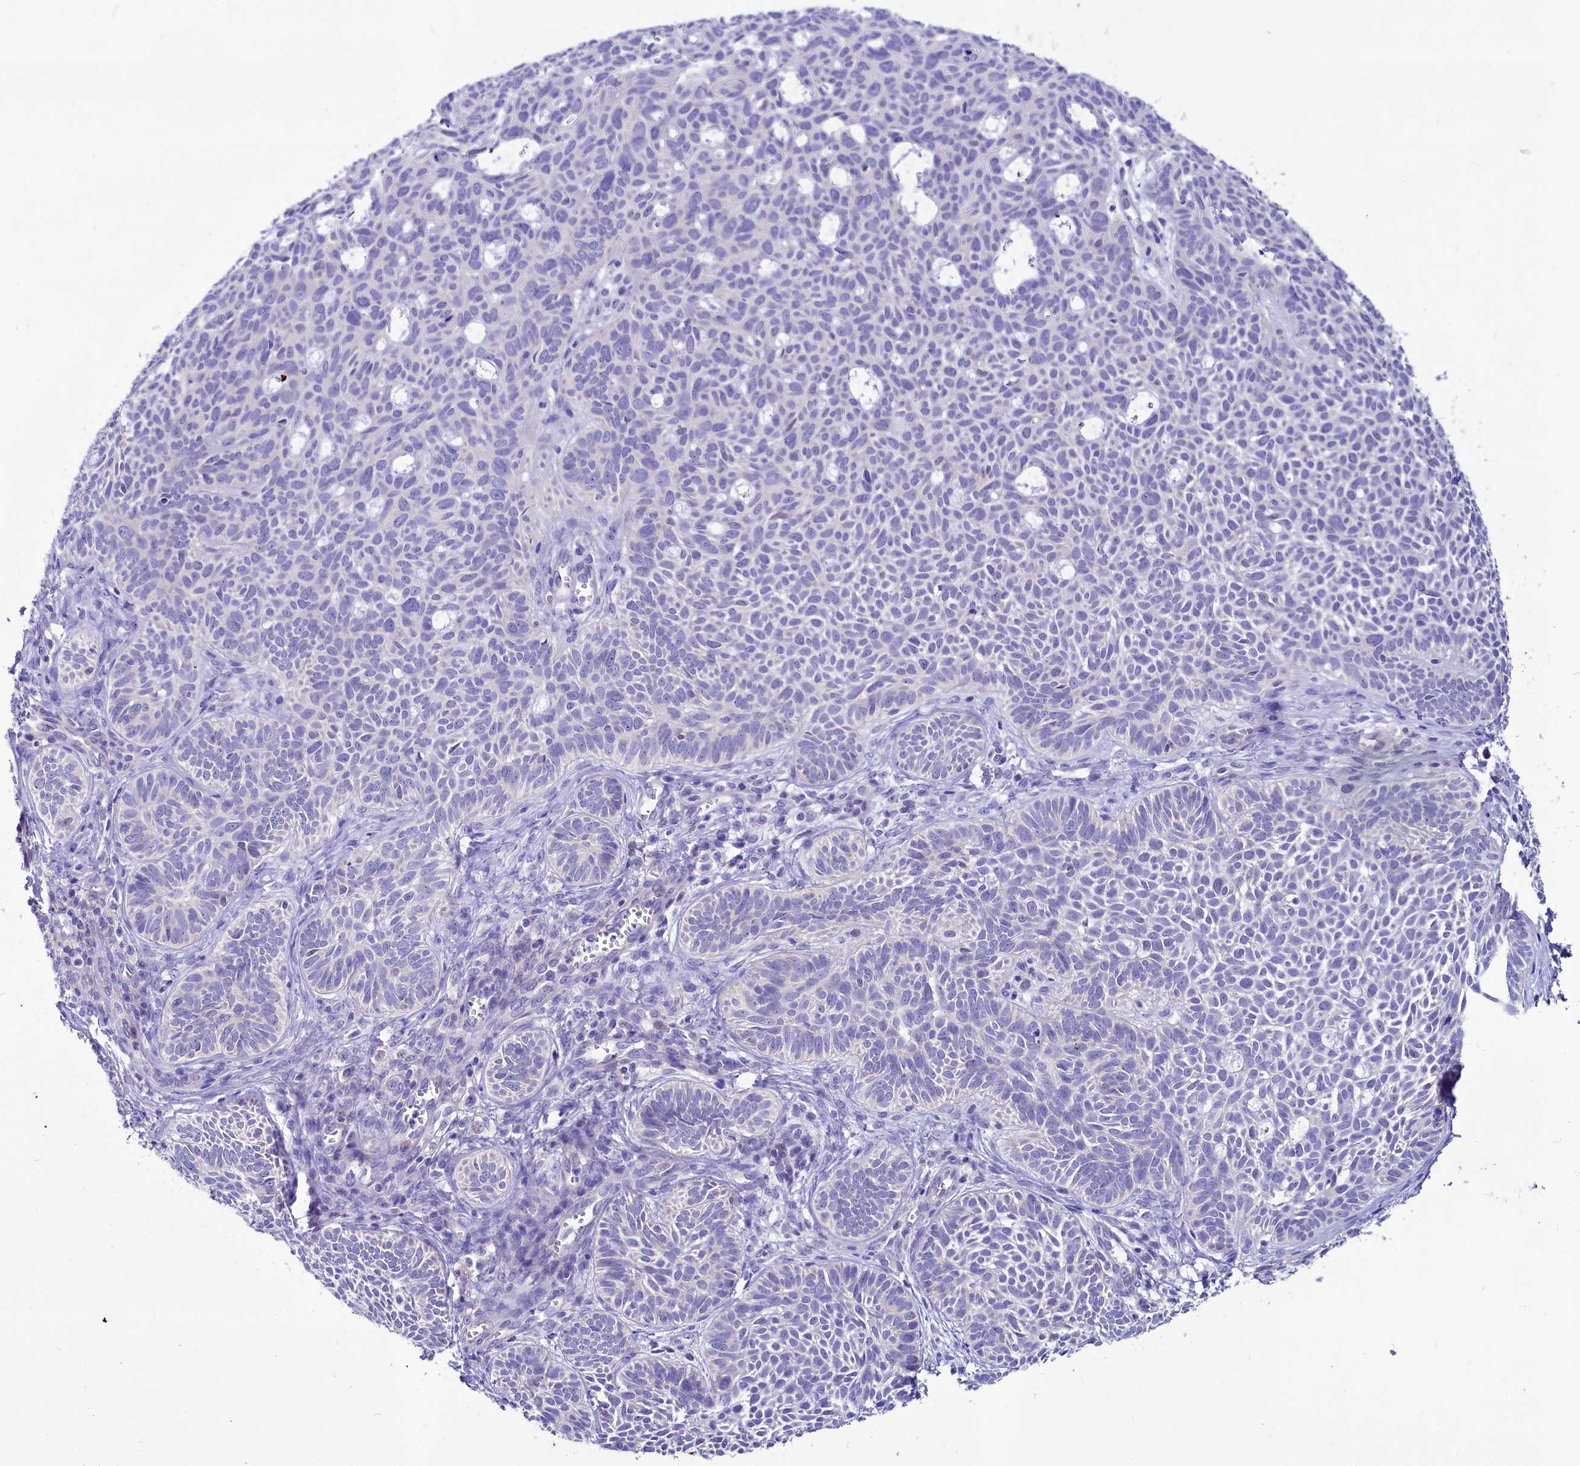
{"staining": {"intensity": "negative", "quantity": "none", "location": "none"}, "tissue": "skin cancer", "cell_type": "Tumor cells", "image_type": "cancer", "snomed": [{"axis": "morphology", "description": "Basal cell carcinoma"}, {"axis": "topography", "description": "Skin"}], "caption": "A micrograph of human skin cancer is negative for staining in tumor cells. (DAB (3,3'-diaminobenzidine) IHC with hematoxylin counter stain).", "gene": "ABHD5", "patient": {"sex": "male", "age": 69}}